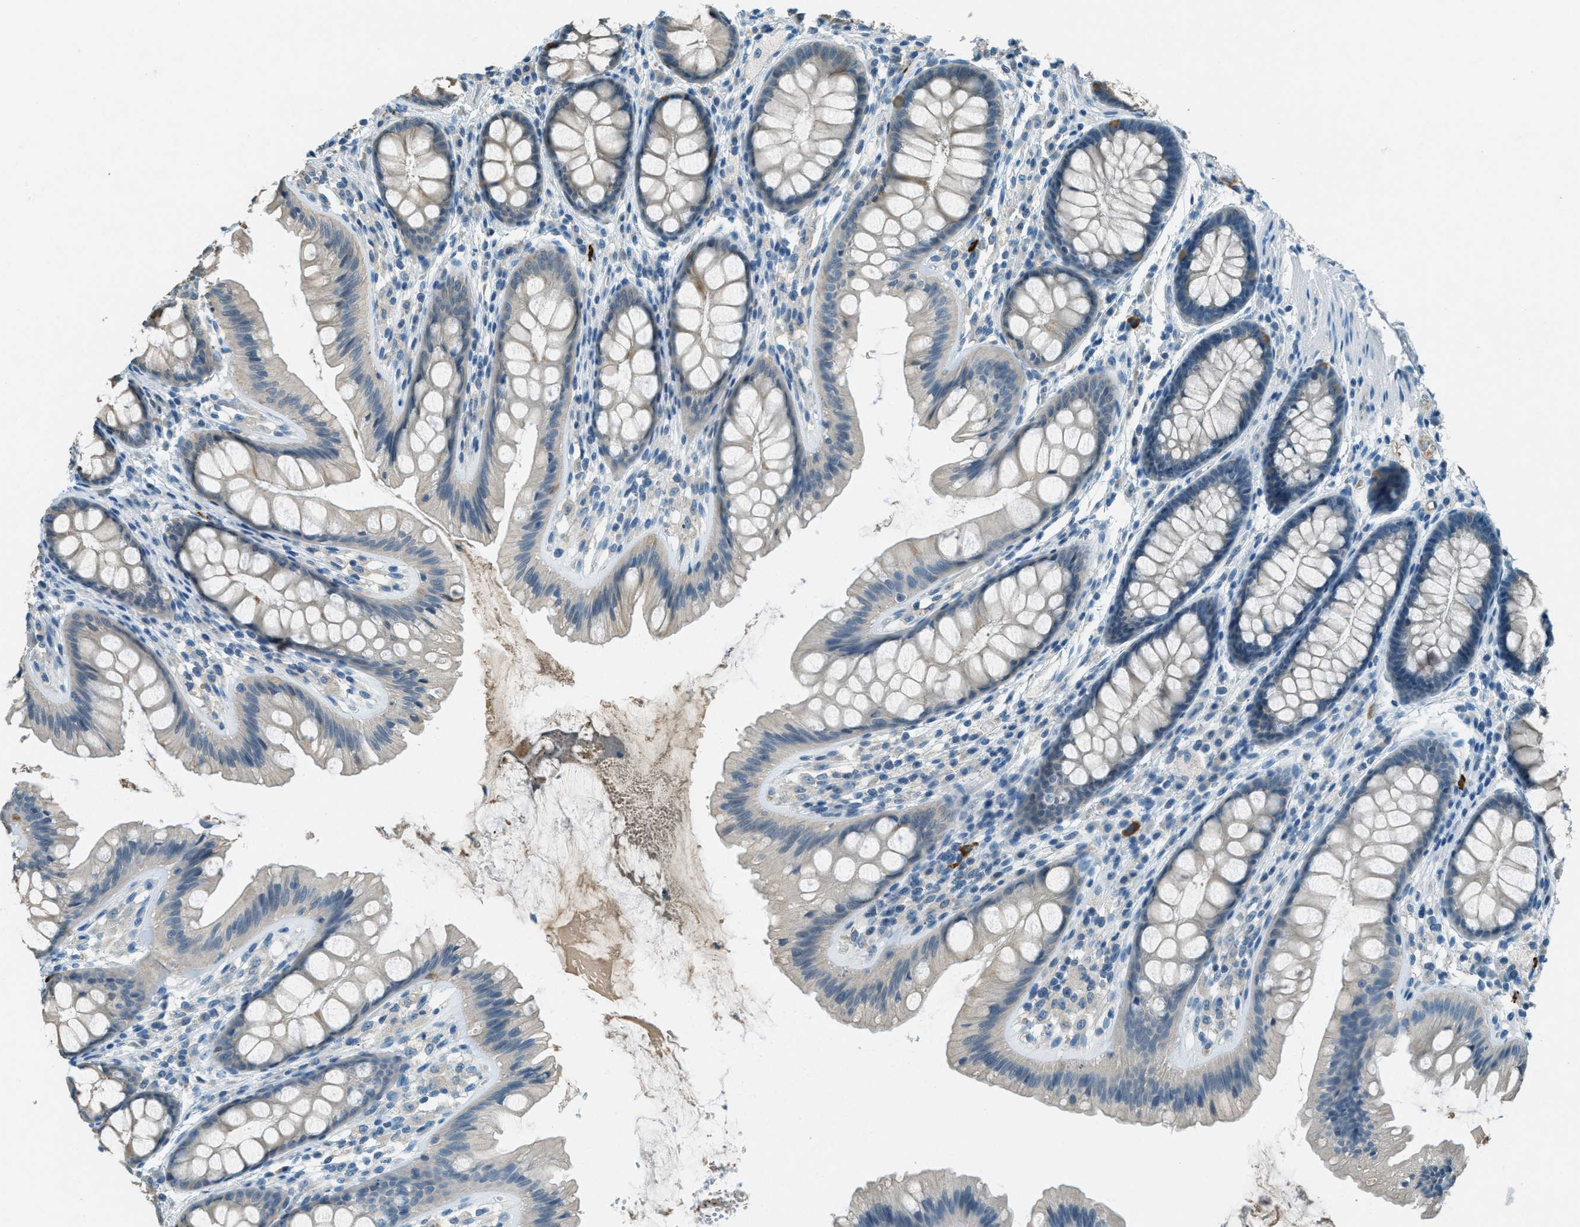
{"staining": {"intensity": "negative", "quantity": "none", "location": "none"}, "tissue": "colon", "cell_type": "Endothelial cells", "image_type": "normal", "snomed": [{"axis": "morphology", "description": "Normal tissue, NOS"}, {"axis": "topography", "description": "Colon"}], "caption": "This is a histopathology image of IHC staining of normal colon, which shows no expression in endothelial cells.", "gene": "MSLN", "patient": {"sex": "female", "age": 56}}